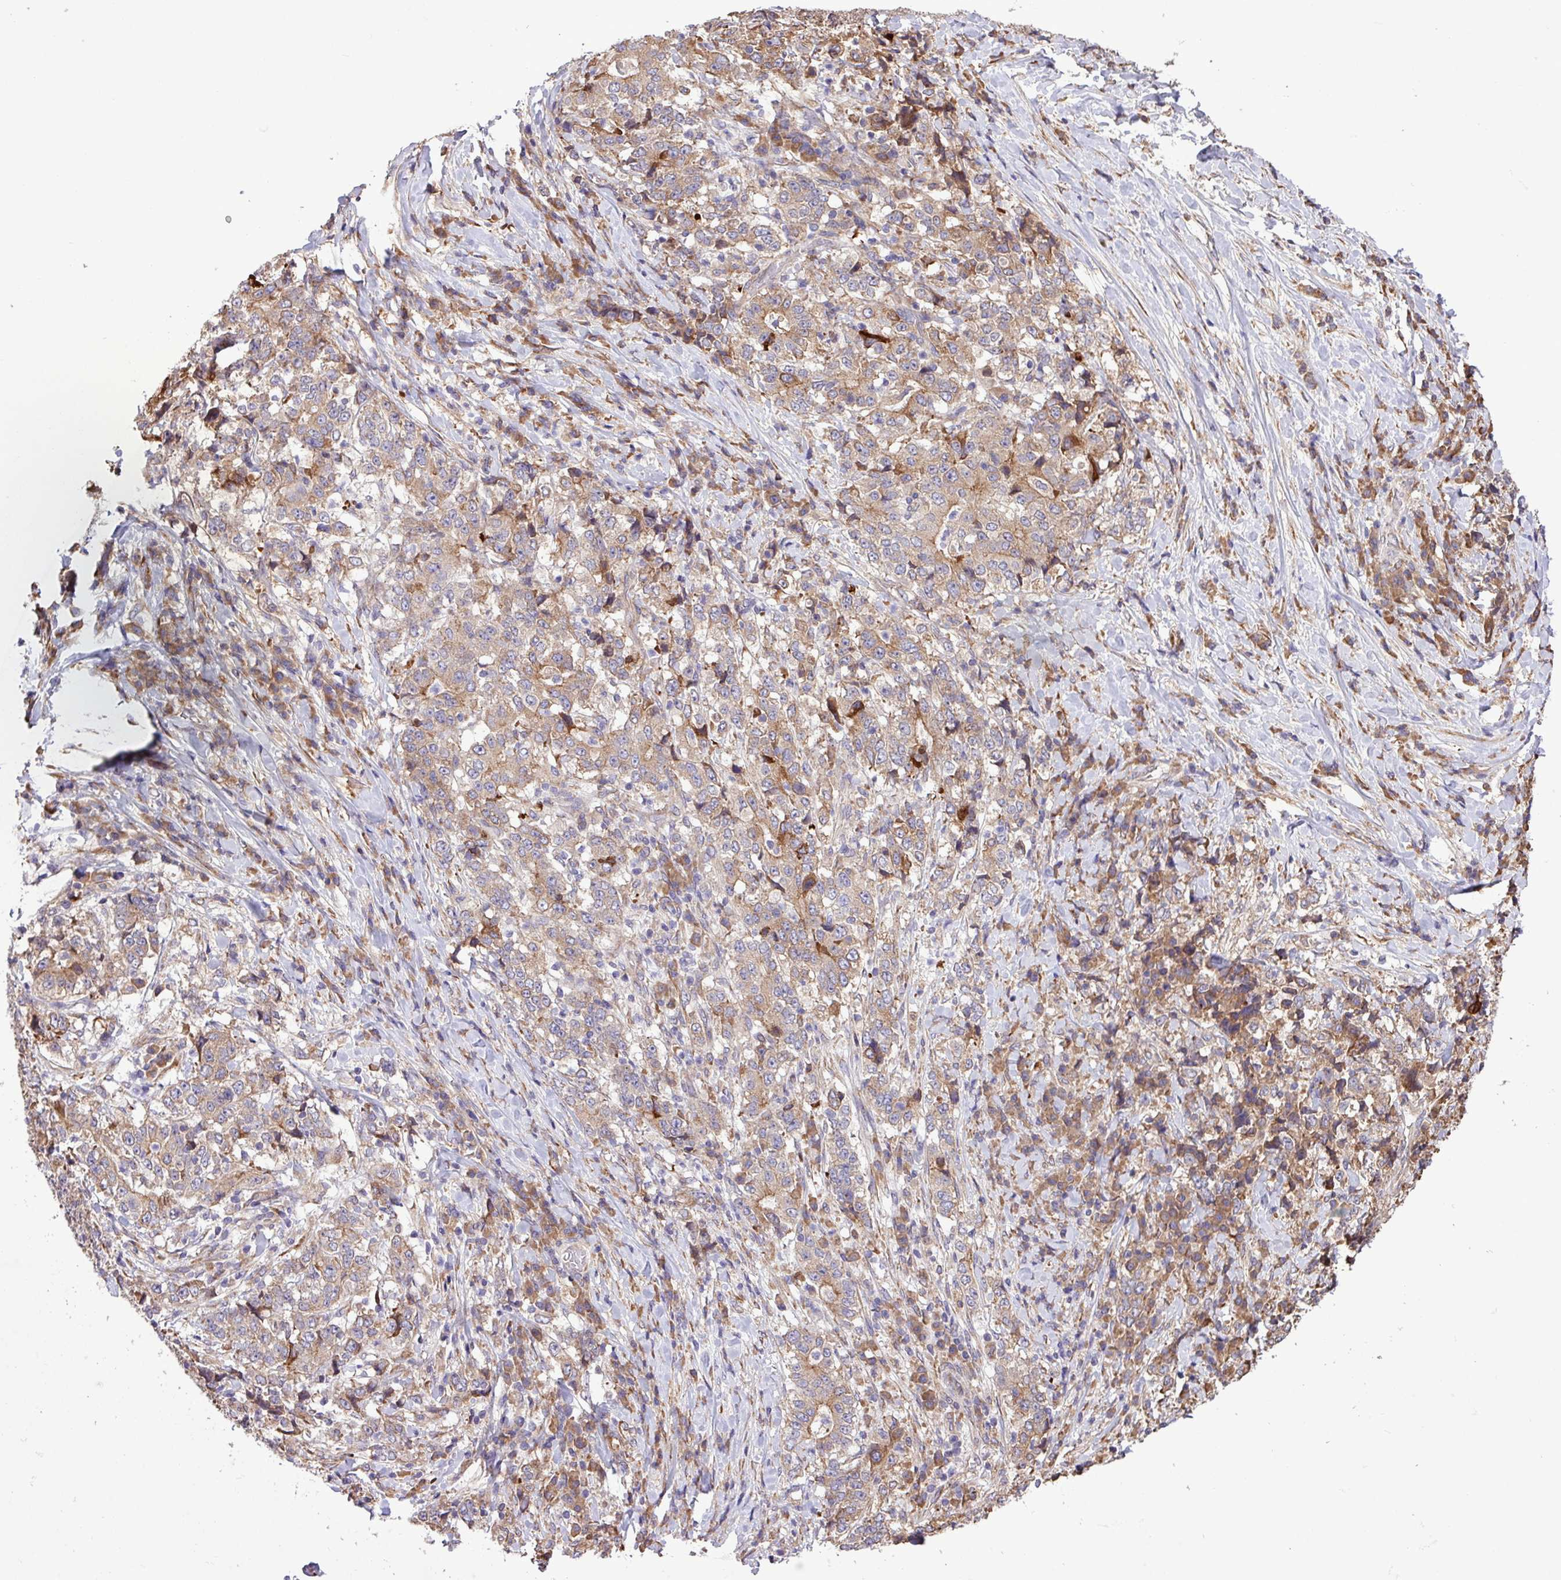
{"staining": {"intensity": "moderate", "quantity": "25%-75%", "location": "cytoplasmic/membranous"}, "tissue": "stomach cancer", "cell_type": "Tumor cells", "image_type": "cancer", "snomed": [{"axis": "morphology", "description": "Normal tissue, NOS"}, {"axis": "morphology", "description": "Adenocarcinoma, NOS"}, {"axis": "topography", "description": "Stomach, upper"}, {"axis": "topography", "description": "Stomach"}], "caption": "IHC image of neoplastic tissue: human adenocarcinoma (stomach) stained using immunohistochemistry exhibits medium levels of moderate protein expression localized specifically in the cytoplasmic/membranous of tumor cells, appearing as a cytoplasmic/membranous brown color.", "gene": "MEGF6", "patient": {"sex": "male", "age": 59}}